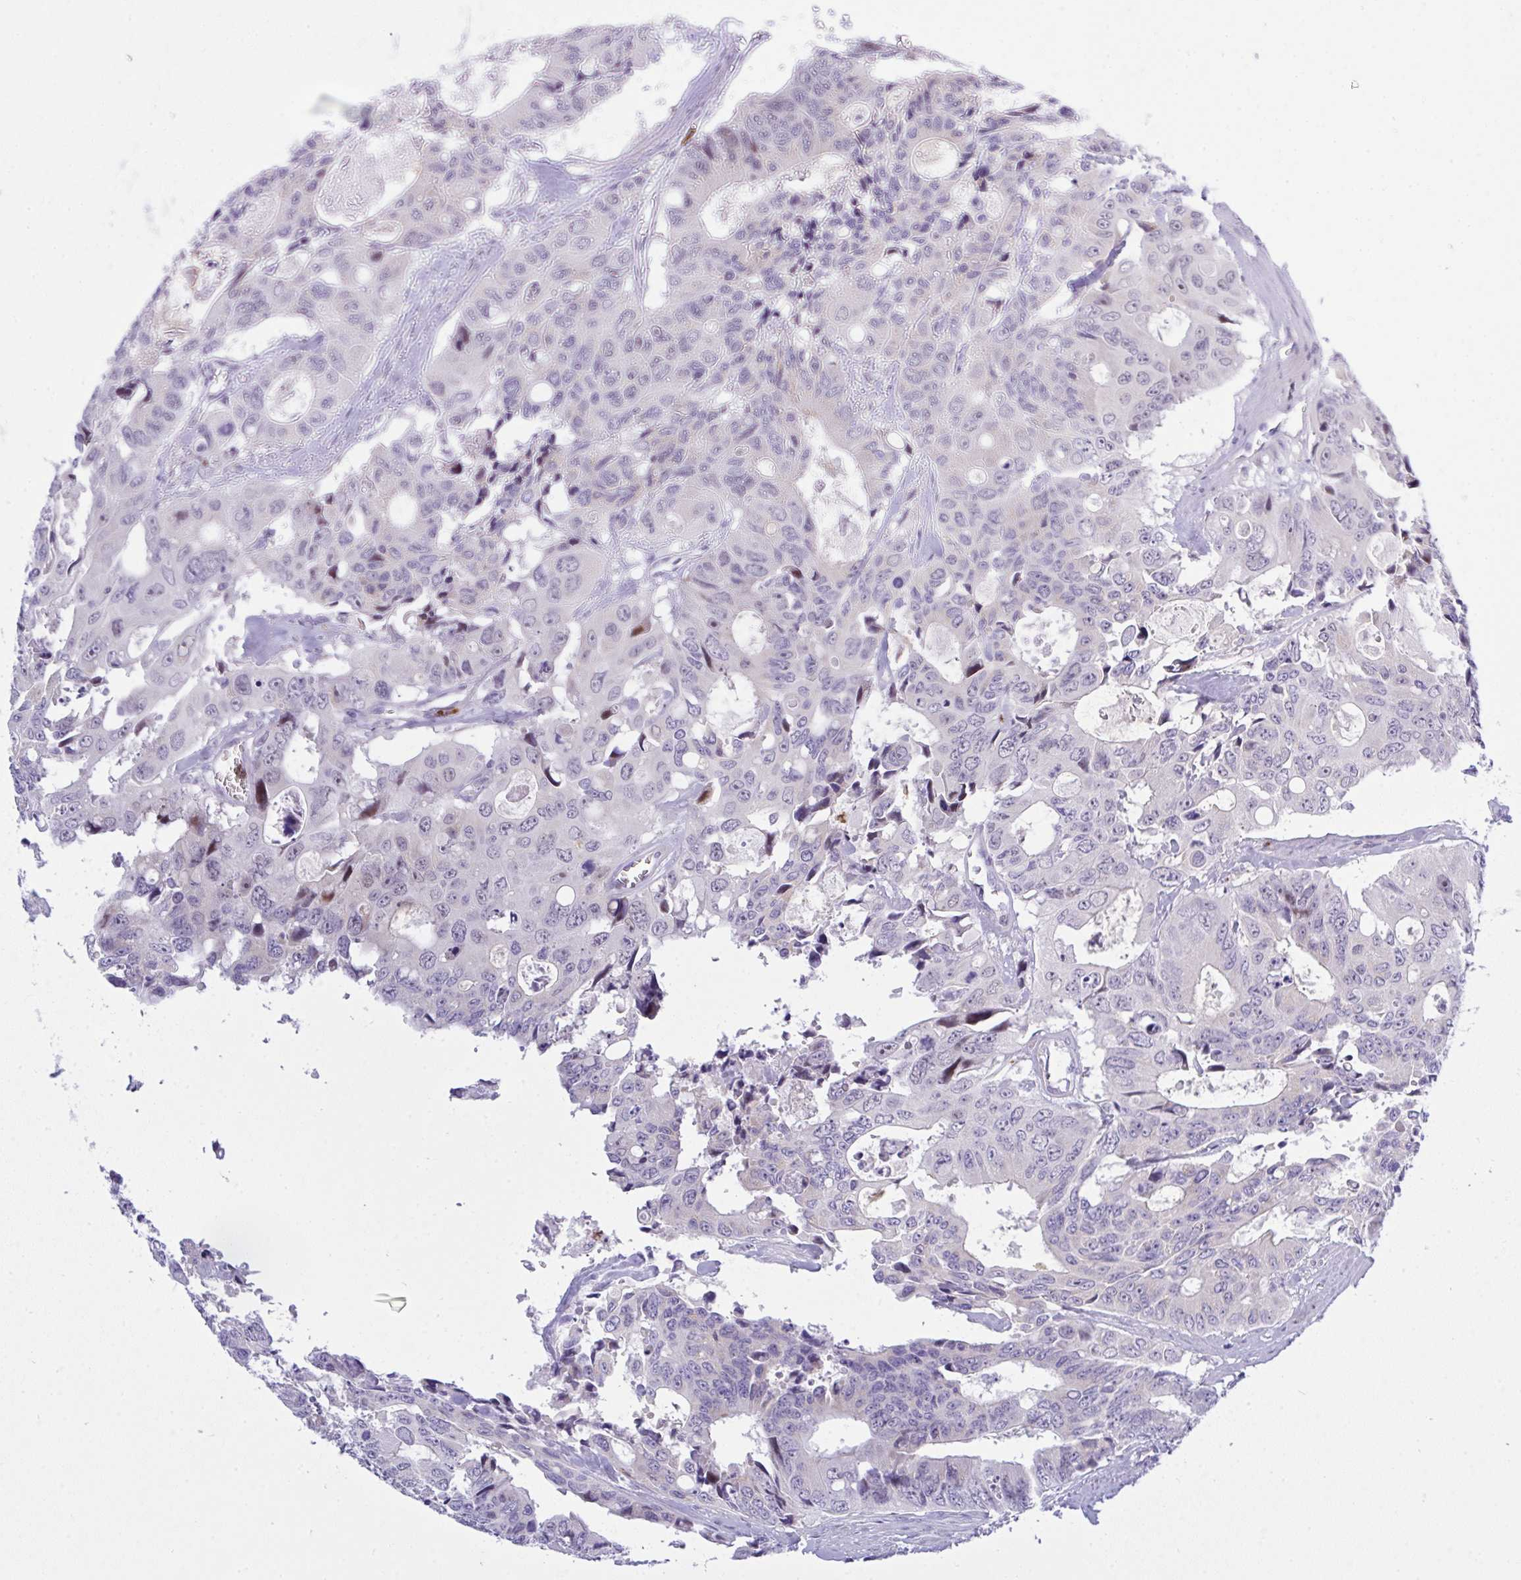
{"staining": {"intensity": "negative", "quantity": "none", "location": "none"}, "tissue": "colorectal cancer", "cell_type": "Tumor cells", "image_type": "cancer", "snomed": [{"axis": "morphology", "description": "Adenocarcinoma, NOS"}, {"axis": "topography", "description": "Rectum"}], "caption": "Immunohistochemistry (IHC) of colorectal cancer exhibits no positivity in tumor cells.", "gene": "ZNF554", "patient": {"sex": "male", "age": 76}}